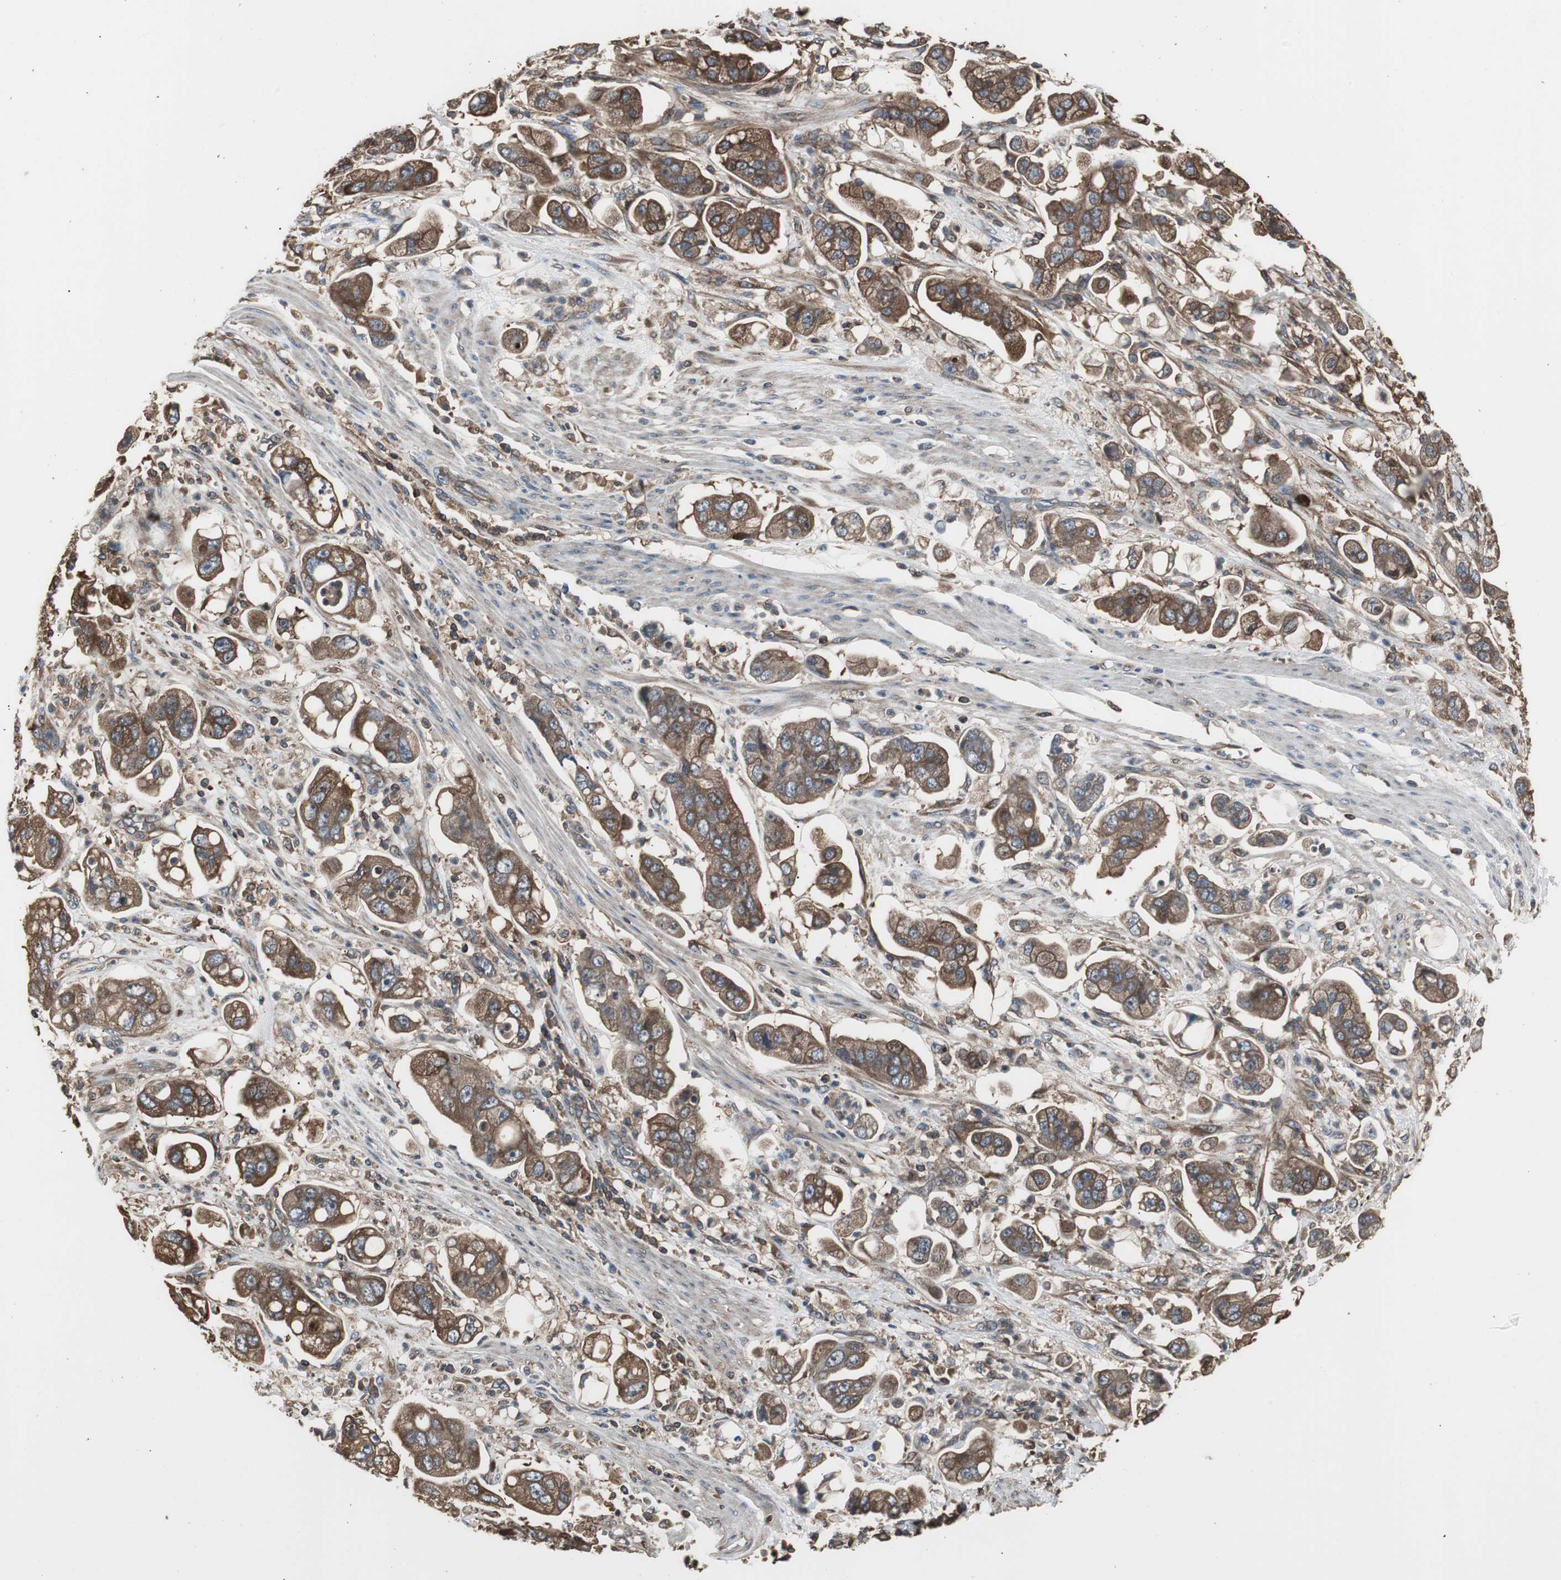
{"staining": {"intensity": "strong", "quantity": ">75%", "location": "cytoplasmic/membranous"}, "tissue": "stomach cancer", "cell_type": "Tumor cells", "image_type": "cancer", "snomed": [{"axis": "morphology", "description": "Adenocarcinoma, NOS"}, {"axis": "topography", "description": "Stomach"}], "caption": "This image reveals immunohistochemistry staining of human stomach adenocarcinoma, with high strong cytoplasmic/membranous staining in about >75% of tumor cells.", "gene": "CAPNS1", "patient": {"sex": "male", "age": 62}}